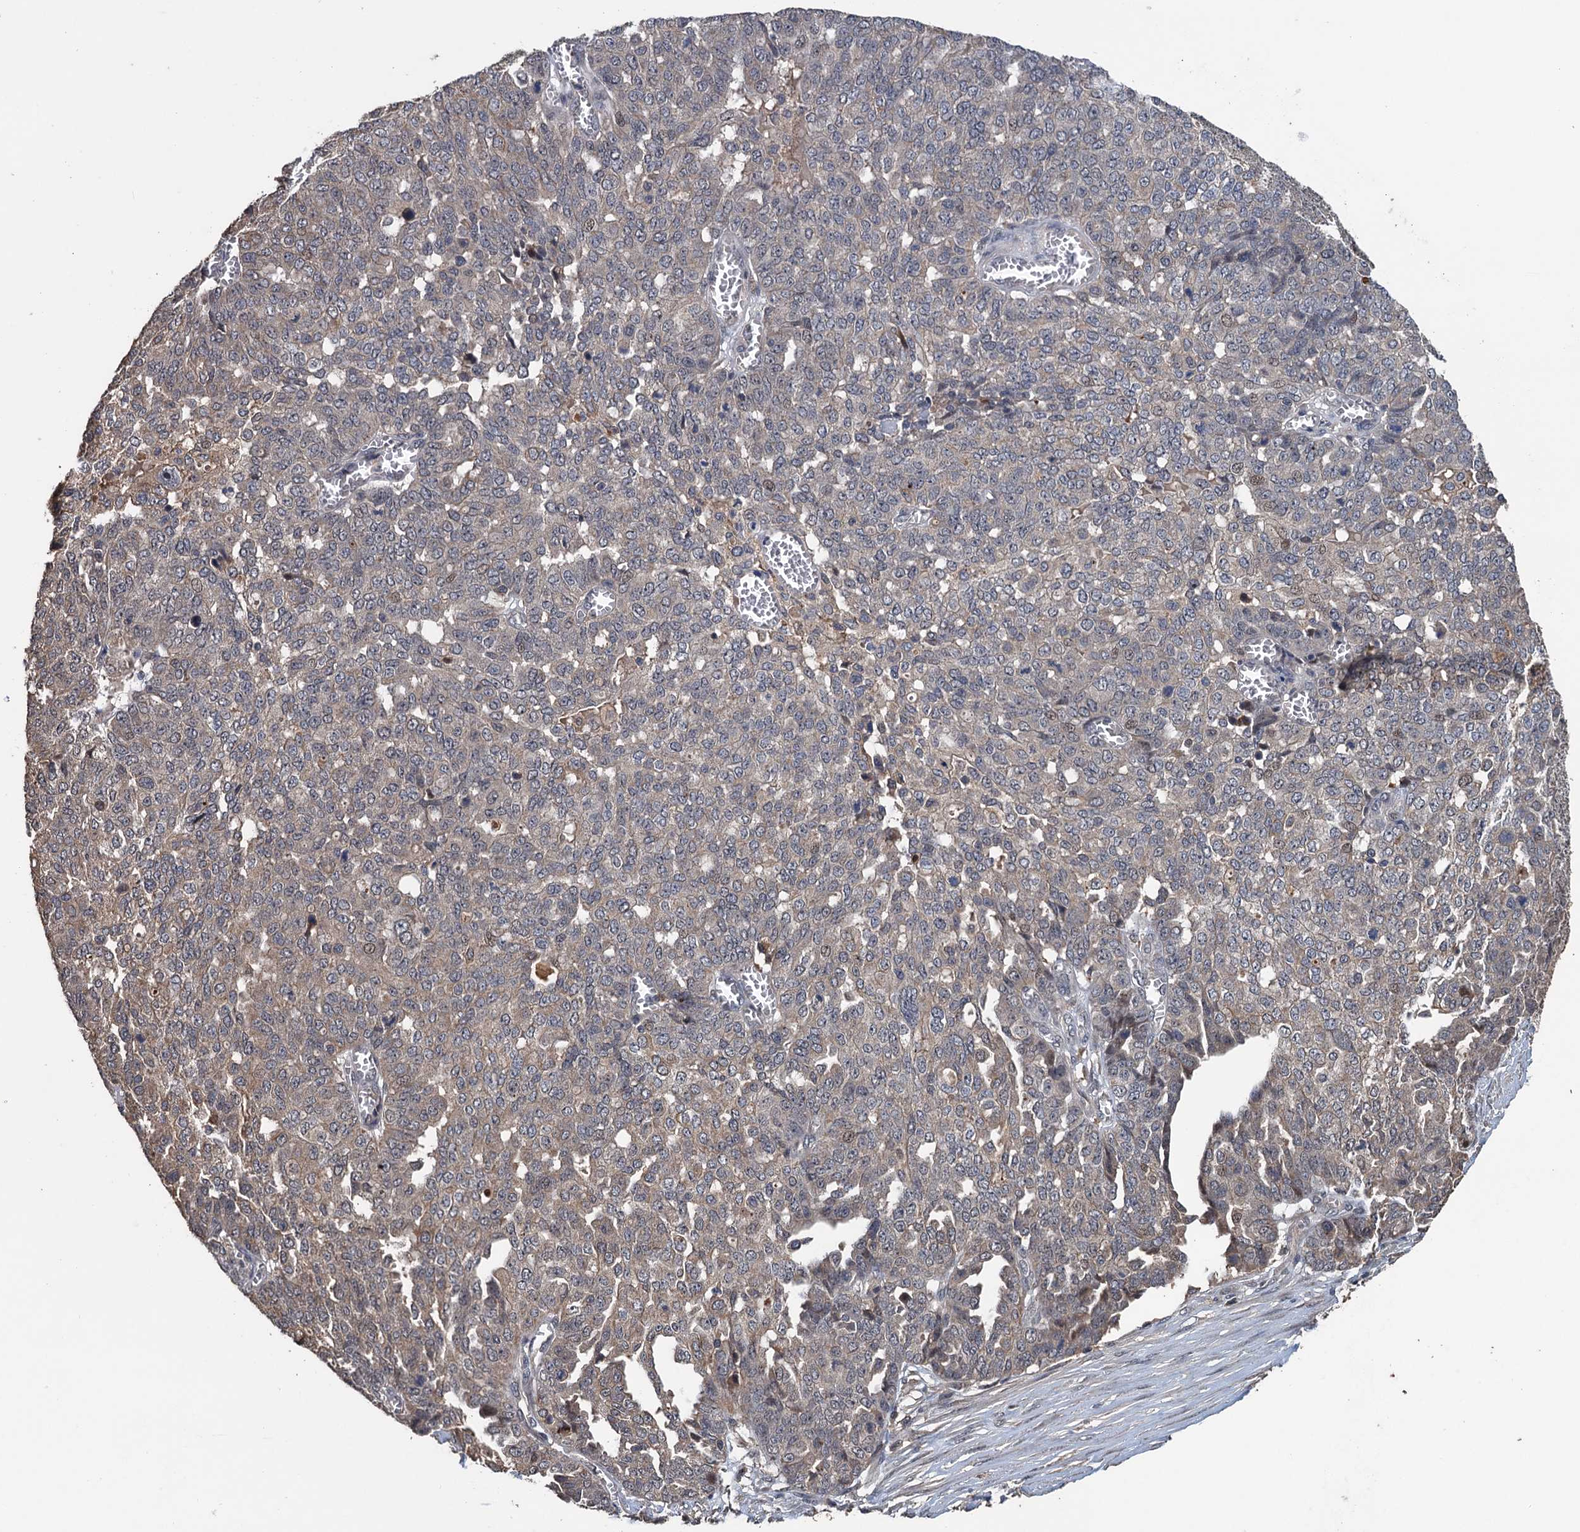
{"staining": {"intensity": "weak", "quantity": "25%-75%", "location": "cytoplasmic/membranous,nuclear"}, "tissue": "ovarian cancer", "cell_type": "Tumor cells", "image_type": "cancer", "snomed": [{"axis": "morphology", "description": "Cystadenocarcinoma, serous, NOS"}, {"axis": "topography", "description": "Soft tissue"}, {"axis": "topography", "description": "Ovary"}], "caption": "Tumor cells reveal low levels of weak cytoplasmic/membranous and nuclear positivity in approximately 25%-75% of cells in ovarian serous cystadenocarcinoma.", "gene": "ZNF438", "patient": {"sex": "female", "age": 57}}